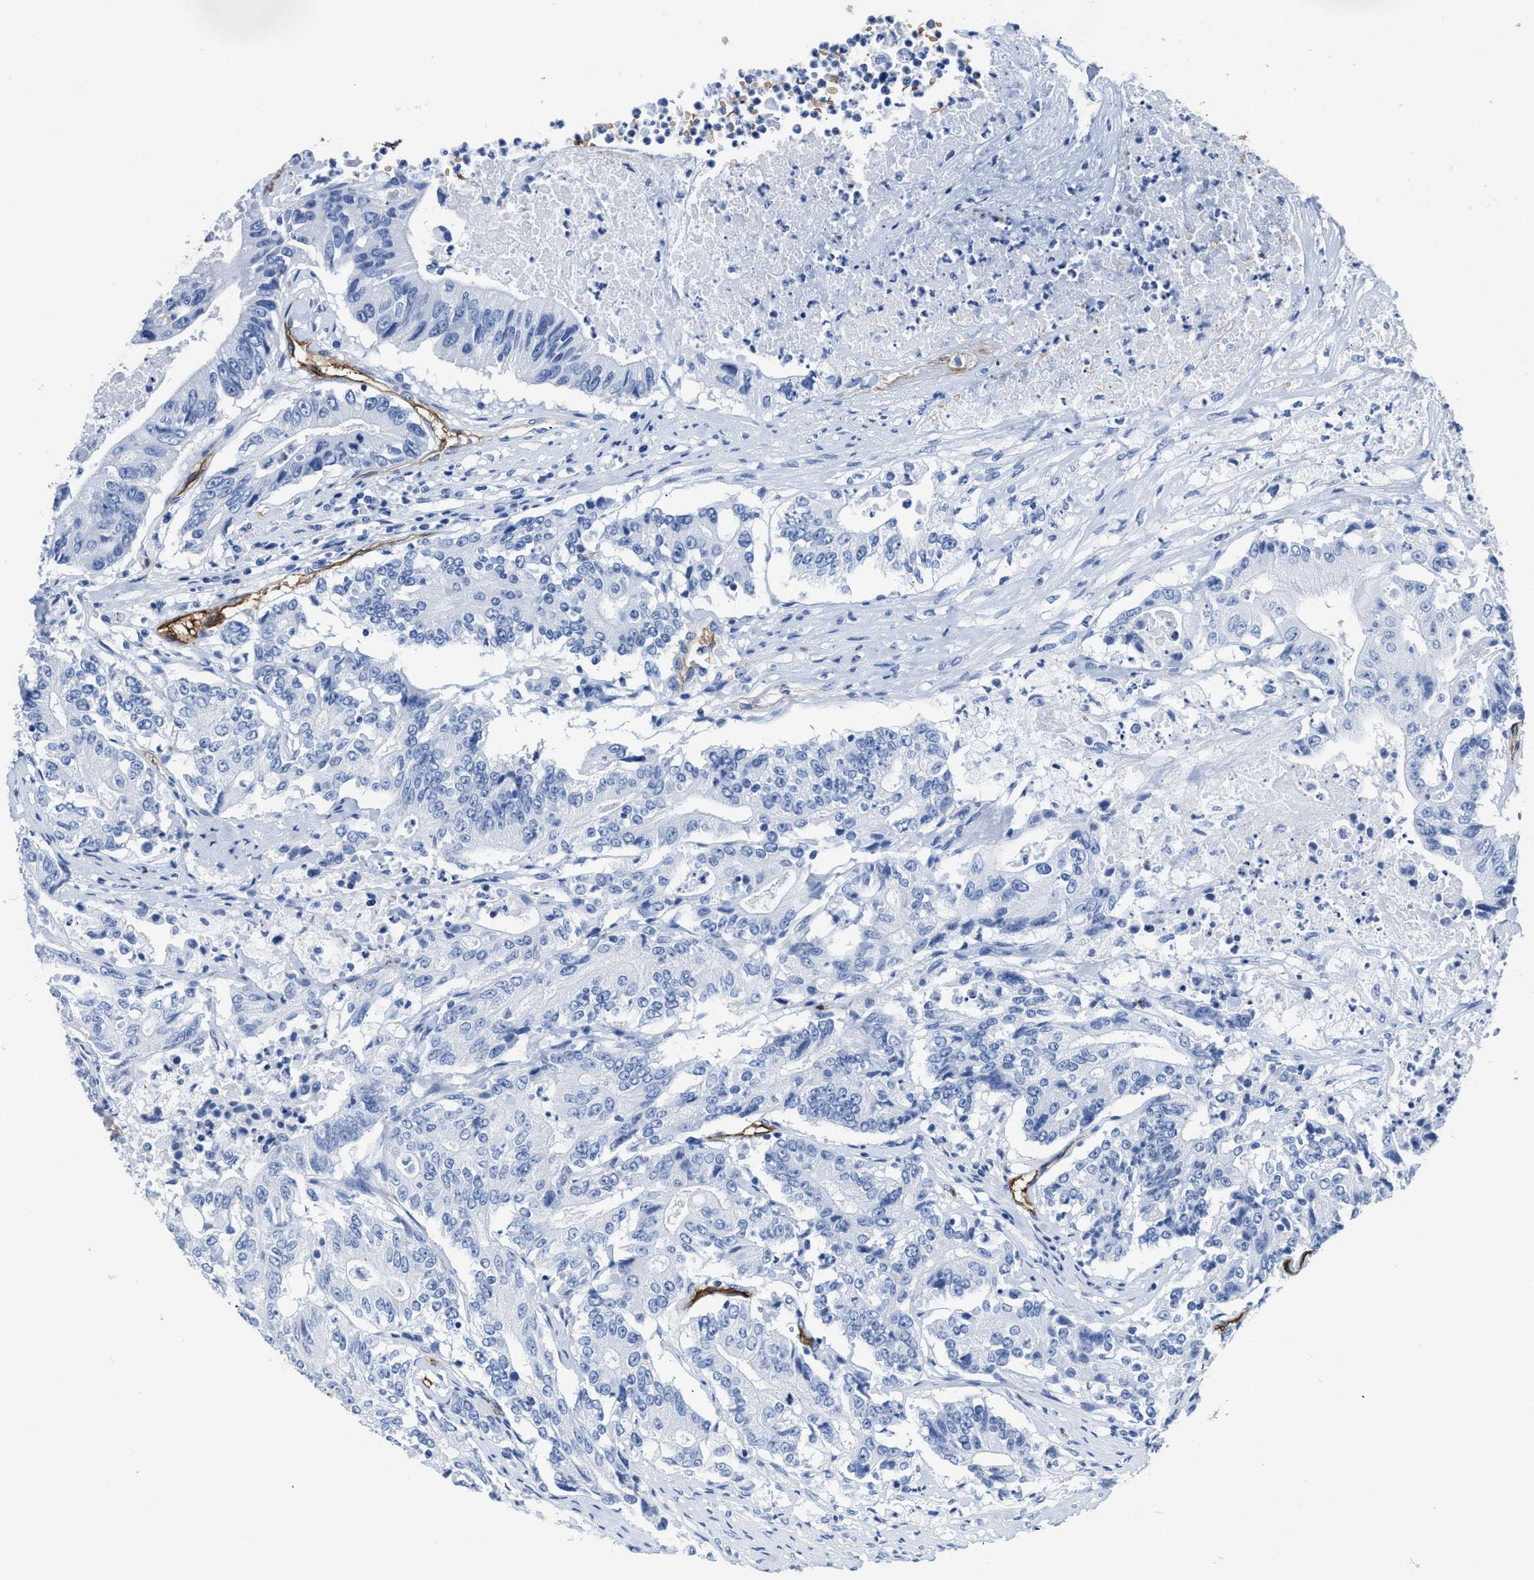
{"staining": {"intensity": "negative", "quantity": "none", "location": "none"}, "tissue": "colorectal cancer", "cell_type": "Tumor cells", "image_type": "cancer", "snomed": [{"axis": "morphology", "description": "Adenocarcinoma, NOS"}, {"axis": "topography", "description": "Colon"}], "caption": "DAB (3,3'-diaminobenzidine) immunohistochemical staining of human colorectal cancer (adenocarcinoma) displays no significant expression in tumor cells.", "gene": "AQP1", "patient": {"sex": "female", "age": 77}}